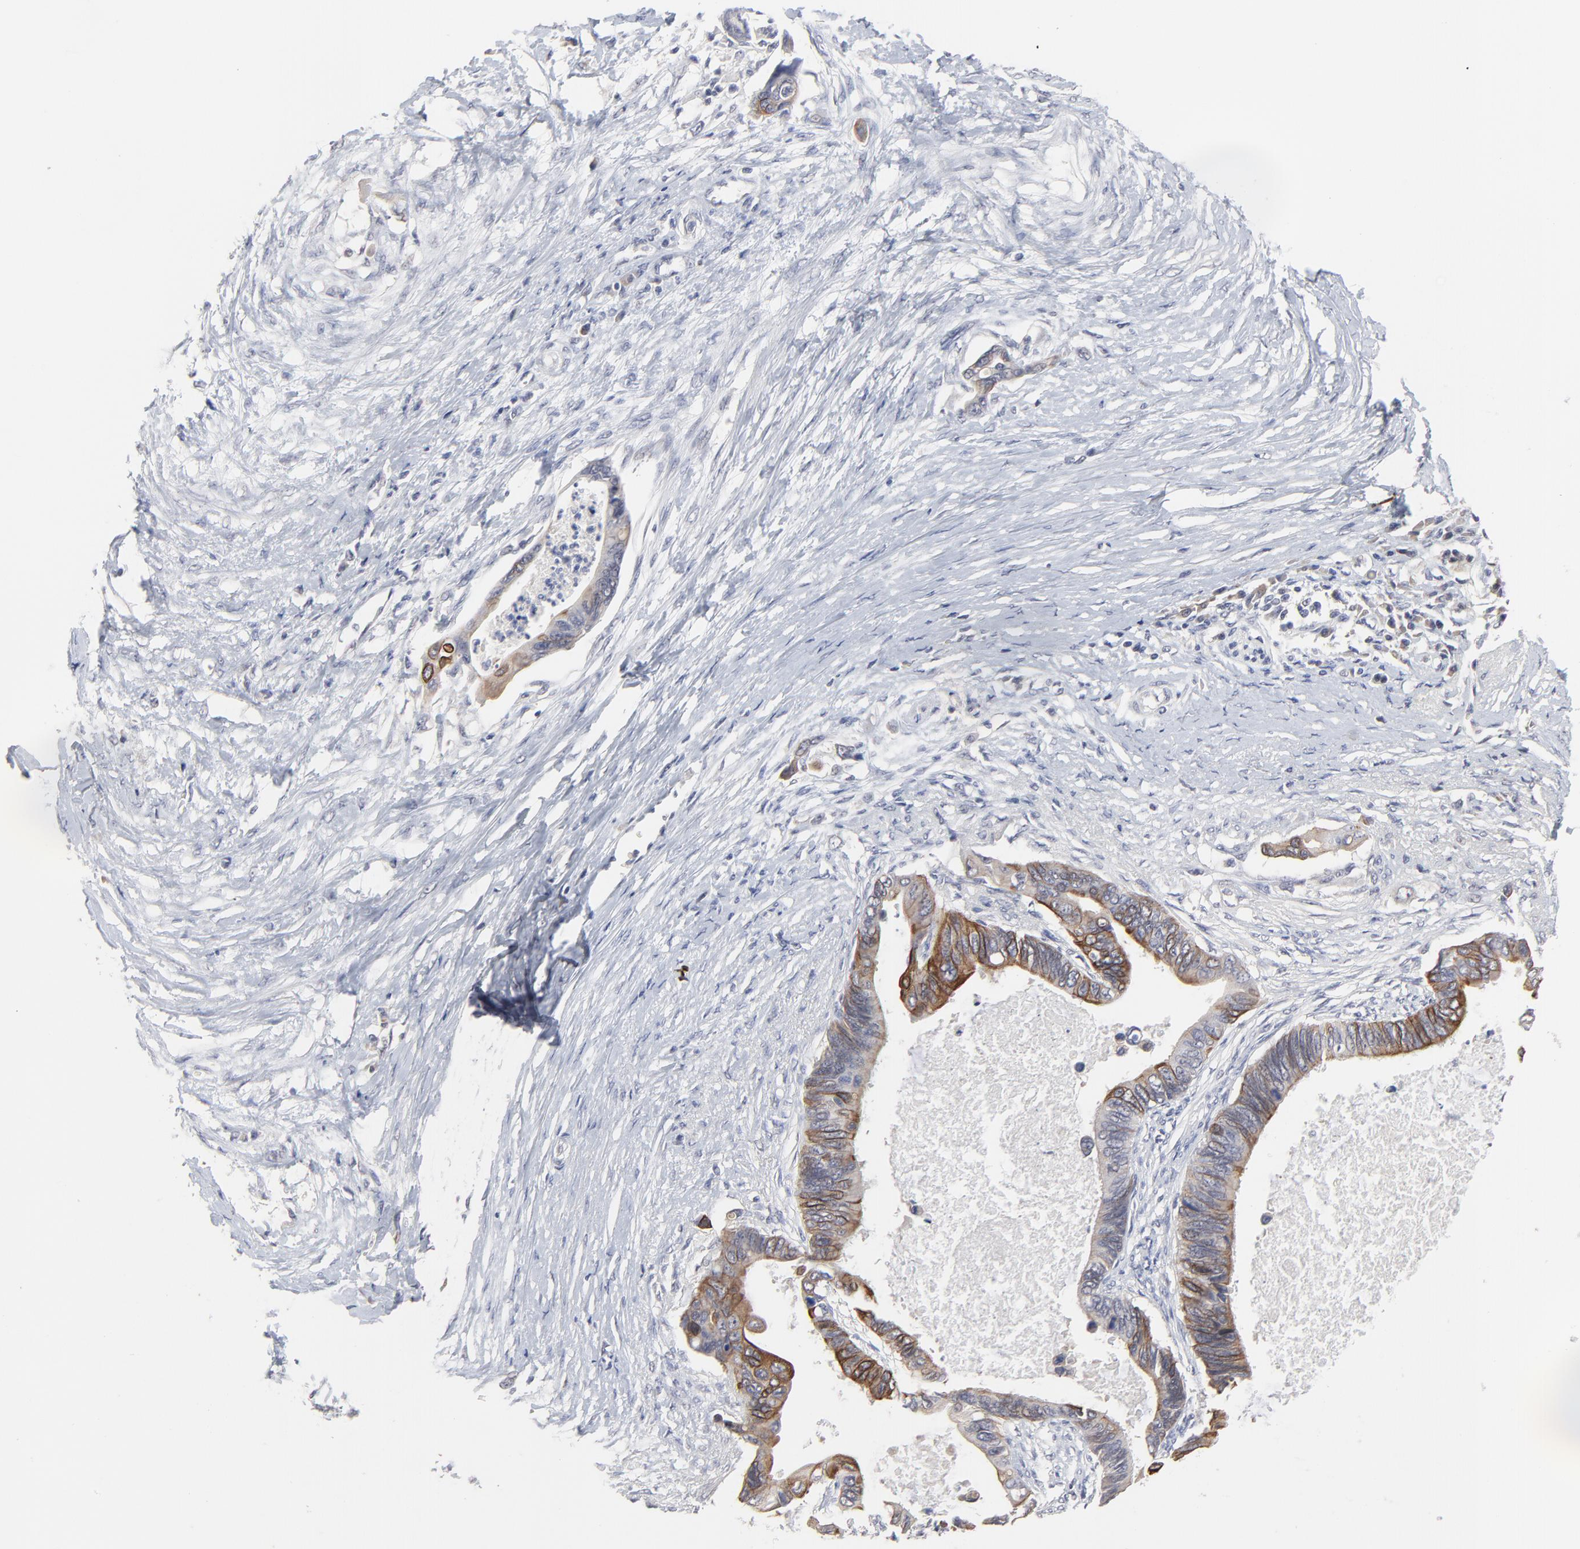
{"staining": {"intensity": "strong", "quantity": "<25%", "location": "cytoplasmic/membranous"}, "tissue": "pancreatic cancer", "cell_type": "Tumor cells", "image_type": "cancer", "snomed": [{"axis": "morphology", "description": "Adenocarcinoma, NOS"}, {"axis": "topography", "description": "Pancreas"}], "caption": "The photomicrograph exhibits immunohistochemical staining of pancreatic cancer. There is strong cytoplasmic/membranous staining is appreciated in approximately <25% of tumor cells.", "gene": "FAM199X", "patient": {"sex": "female", "age": 70}}